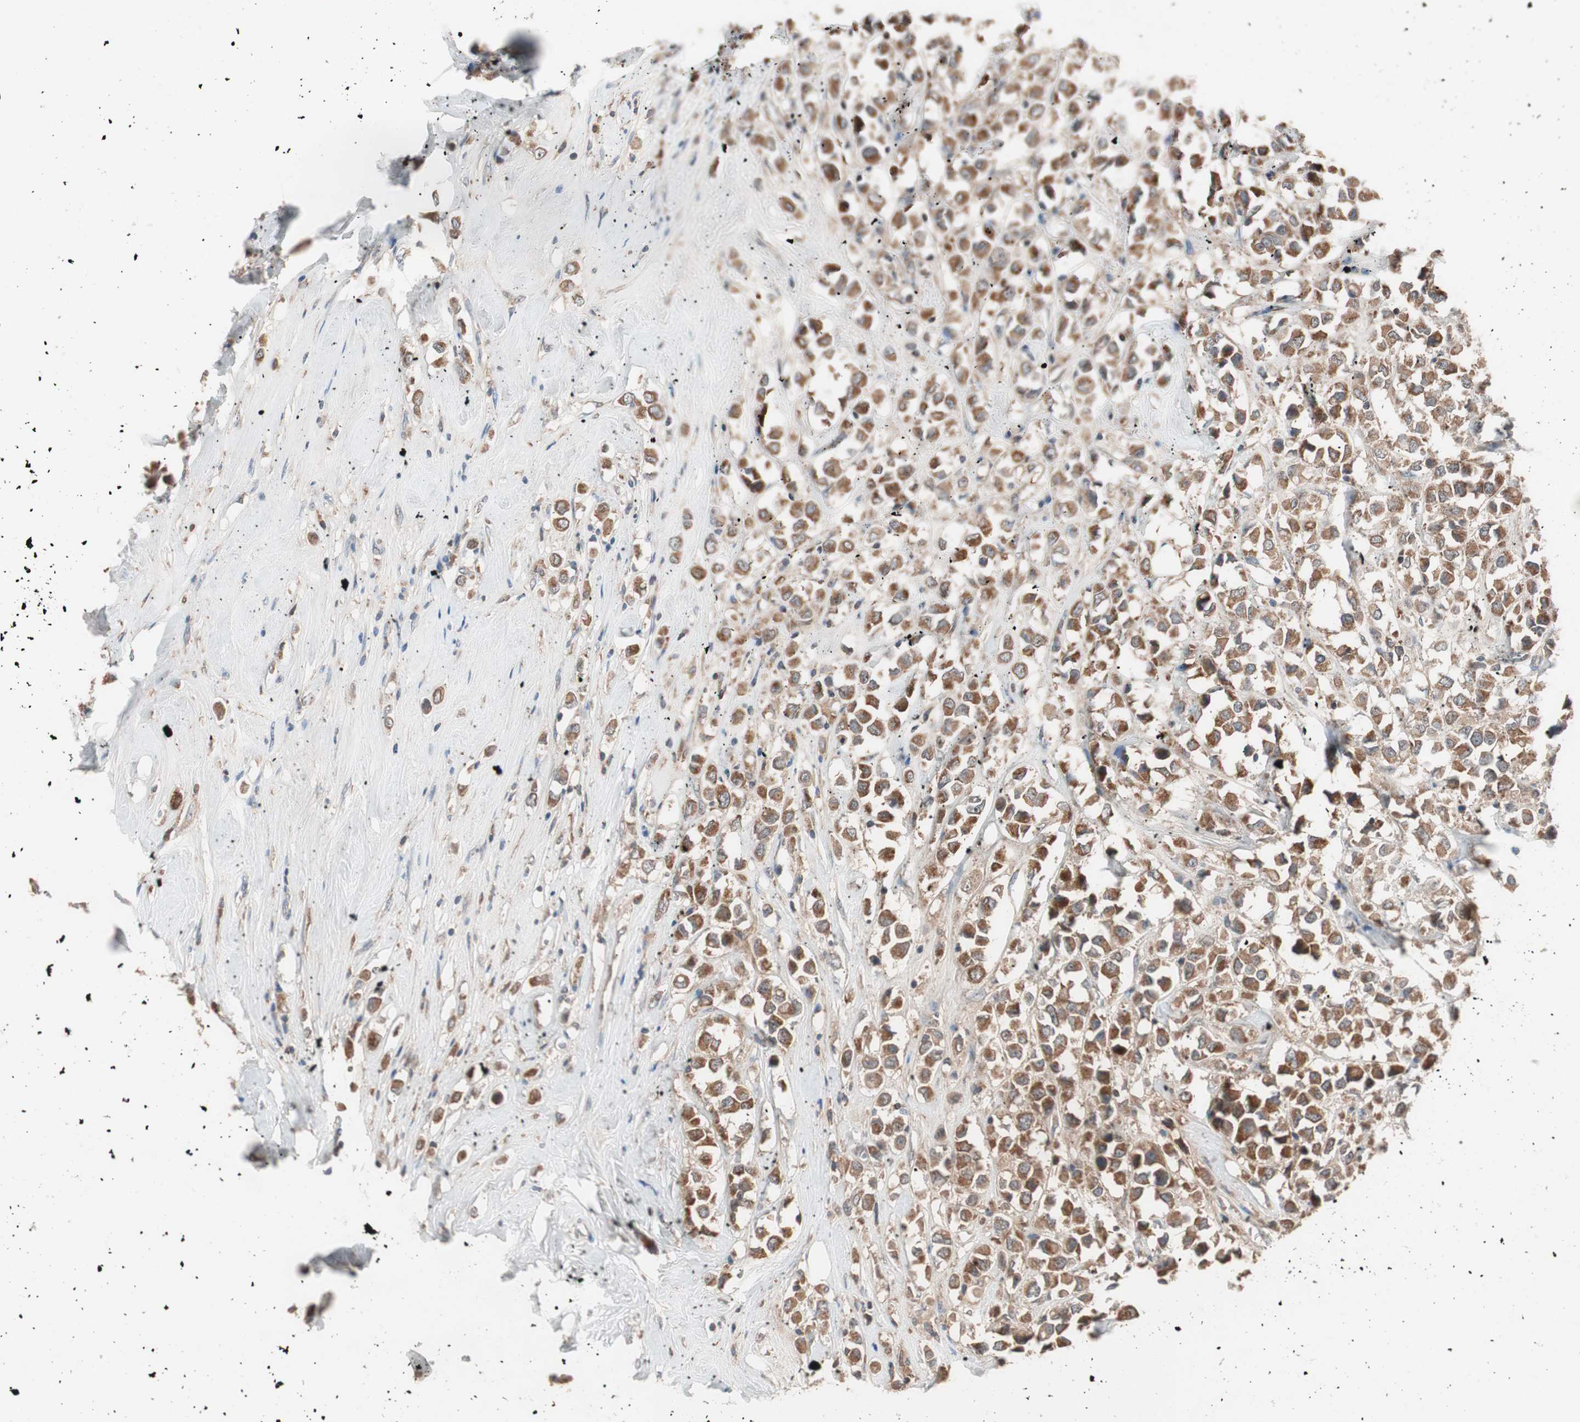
{"staining": {"intensity": "moderate", "quantity": ">75%", "location": "cytoplasmic/membranous"}, "tissue": "breast cancer", "cell_type": "Tumor cells", "image_type": "cancer", "snomed": [{"axis": "morphology", "description": "Duct carcinoma"}, {"axis": "topography", "description": "Breast"}], "caption": "High-magnification brightfield microscopy of breast infiltrating ductal carcinoma stained with DAB (3,3'-diaminobenzidine) (brown) and counterstained with hematoxylin (blue). tumor cells exhibit moderate cytoplasmic/membranous positivity is present in about>75% of cells.", "gene": "HMBS", "patient": {"sex": "female", "age": 61}}